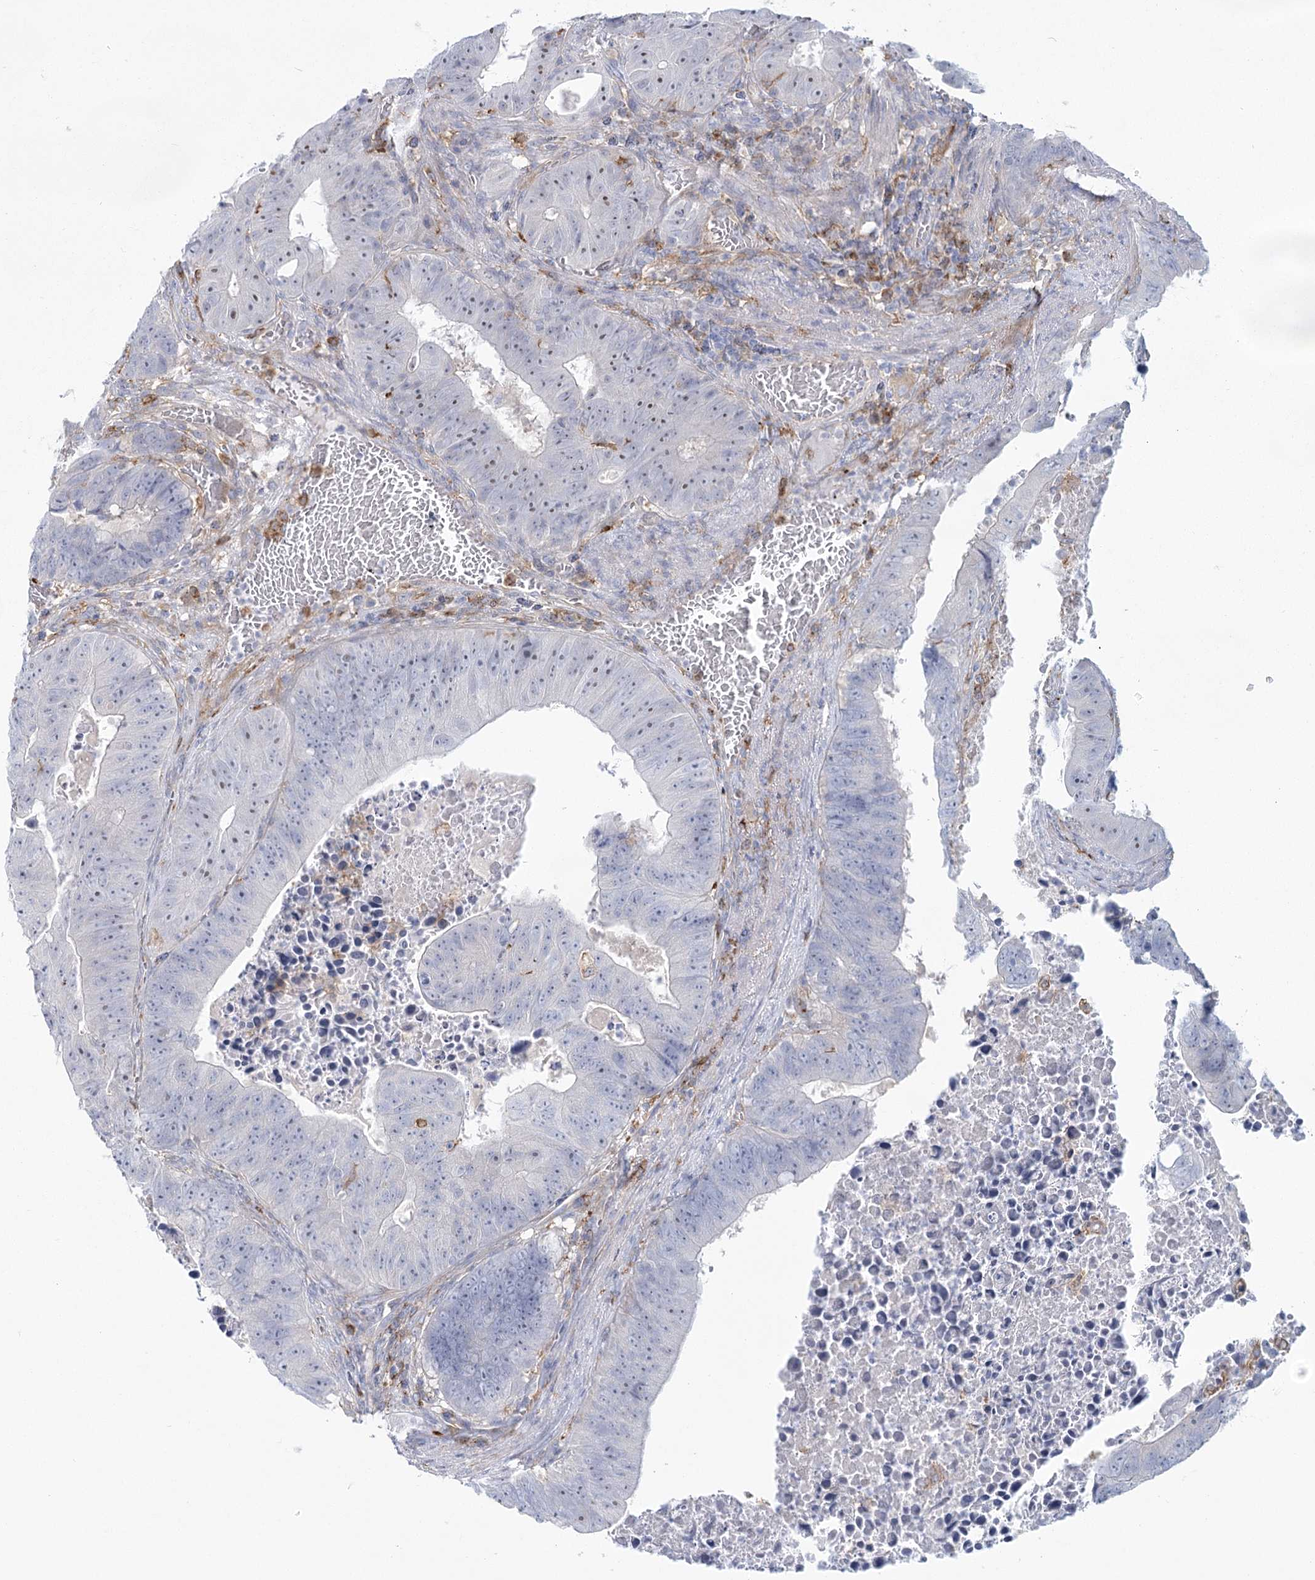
{"staining": {"intensity": "negative", "quantity": "none", "location": "none"}, "tissue": "colorectal cancer", "cell_type": "Tumor cells", "image_type": "cancer", "snomed": [{"axis": "morphology", "description": "Adenocarcinoma, NOS"}, {"axis": "topography", "description": "Colon"}], "caption": "Human colorectal cancer (adenocarcinoma) stained for a protein using immunohistochemistry (IHC) reveals no positivity in tumor cells.", "gene": "CCDC88A", "patient": {"sex": "male", "age": 87}}